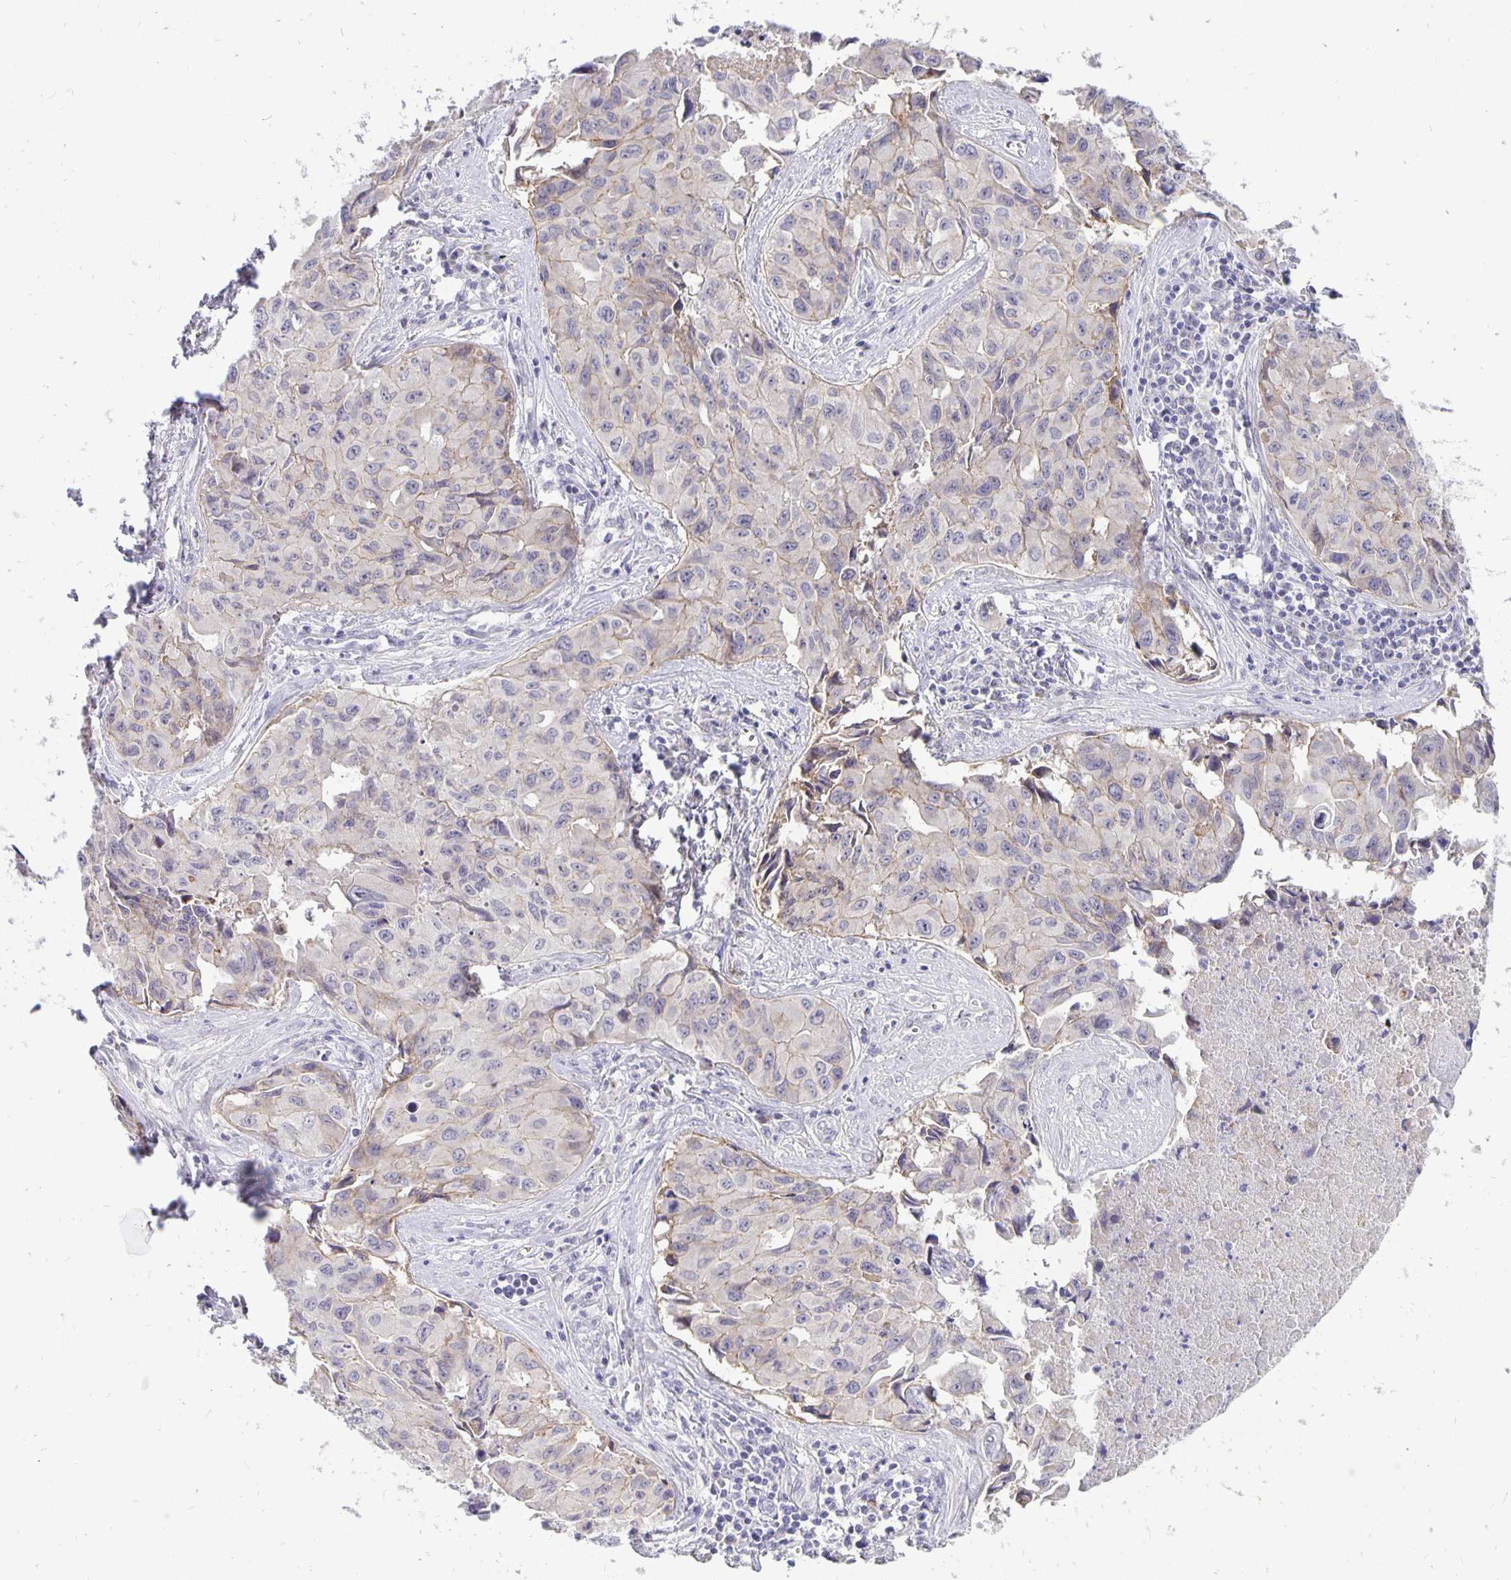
{"staining": {"intensity": "negative", "quantity": "none", "location": "none"}, "tissue": "lung cancer", "cell_type": "Tumor cells", "image_type": "cancer", "snomed": [{"axis": "morphology", "description": "Adenocarcinoma, NOS"}, {"axis": "topography", "description": "Lymph node"}, {"axis": "topography", "description": "Lung"}], "caption": "IHC image of lung cancer (adenocarcinoma) stained for a protein (brown), which exhibits no expression in tumor cells. The staining is performed using DAB (3,3'-diaminobenzidine) brown chromogen with nuclei counter-stained in using hematoxylin.", "gene": "ERBB2", "patient": {"sex": "male", "age": 64}}